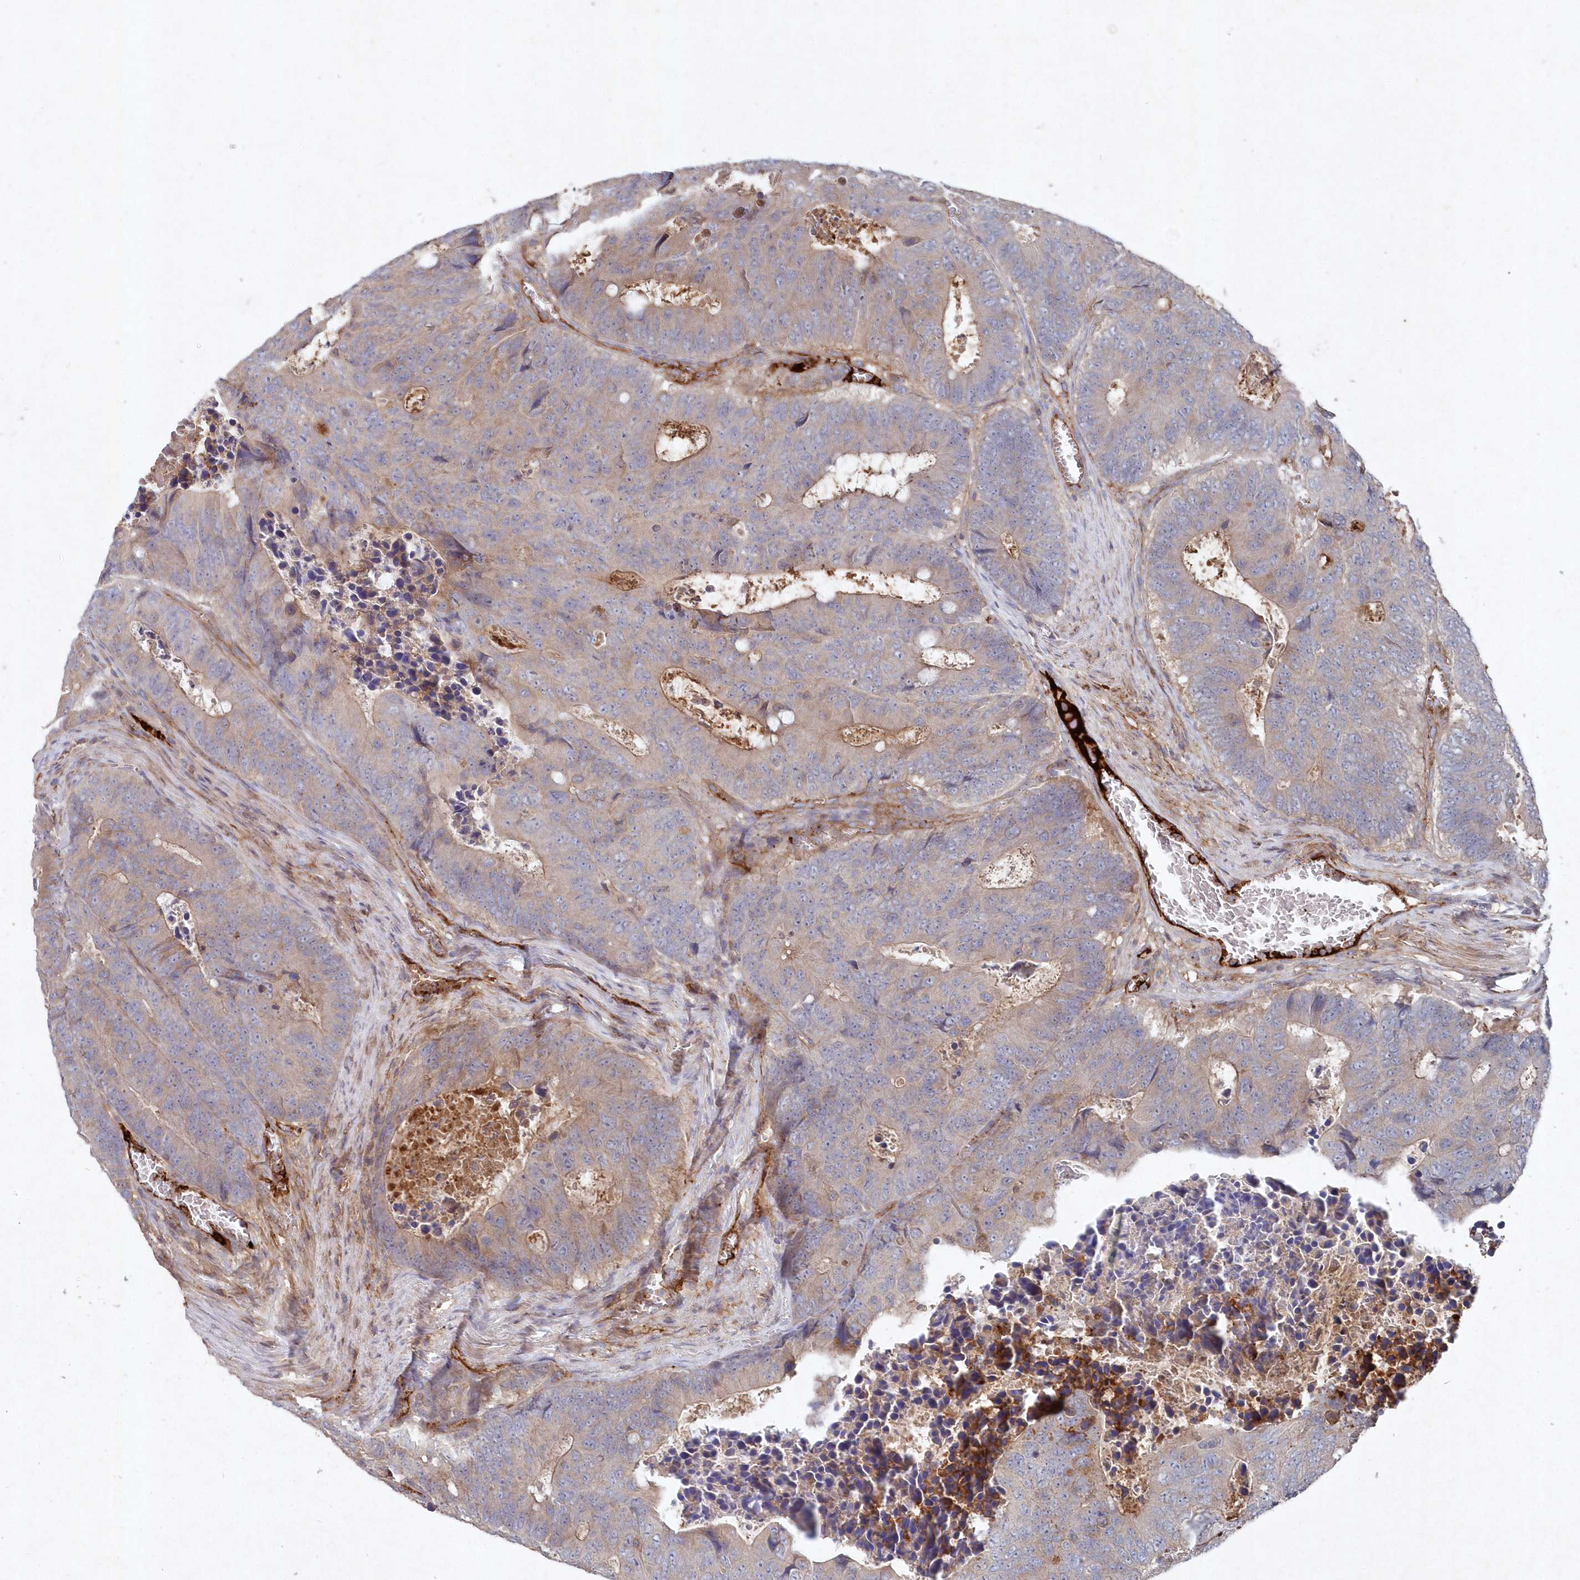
{"staining": {"intensity": "weak", "quantity": "<25%", "location": "cytoplasmic/membranous"}, "tissue": "colorectal cancer", "cell_type": "Tumor cells", "image_type": "cancer", "snomed": [{"axis": "morphology", "description": "Adenocarcinoma, NOS"}, {"axis": "topography", "description": "Colon"}], "caption": "DAB (3,3'-diaminobenzidine) immunohistochemical staining of adenocarcinoma (colorectal) reveals no significant expression in tumor cells. (DAB (3,3'-diaminobenzidine) immunohistochemistry with hematoxylin counter stain).", "gene": "ABHD14B", "patient": {"sex": "male", "age": 87}}